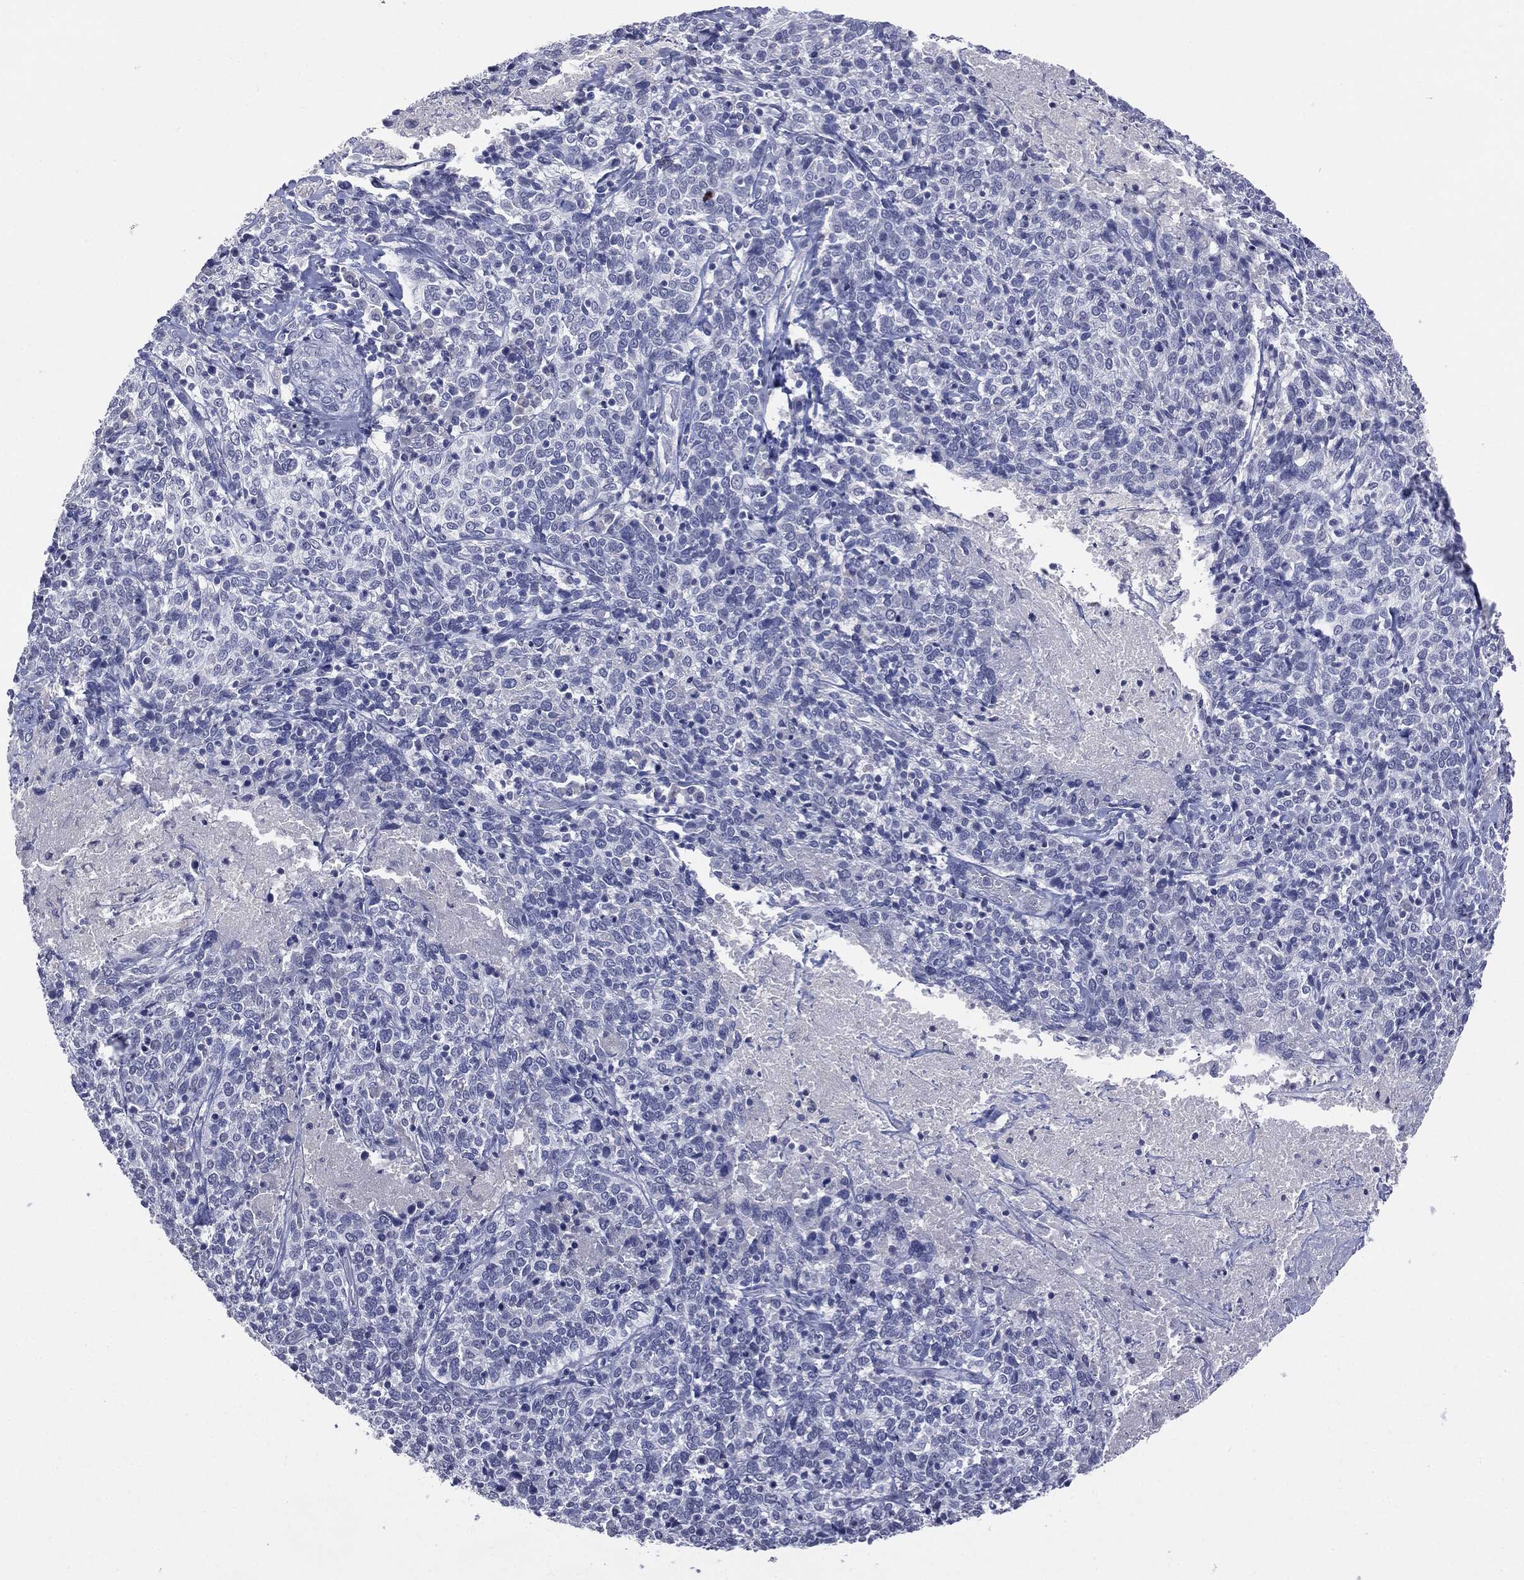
{"staining": {"intensity": "negative", "quantity": "none", "location": "none"}, "tissue": "cervical cancer", "cell_type": "Tumor cells", "image_type": "cancer", "snomed": [{"axis": "morphology", "description": "Squamous cell carcinoma, NOS"}, {"axis": "topography", "description": "Cervix"}], "caption": "This image is of cervical squamous cell carcinoma stained with immunohistochemistry to label a protein in brown with the nuclei are counter-stained blue. There is no staining in tumor cells.", "gene": "TSHB", "patient": {"sex": "female", "age": 46}}